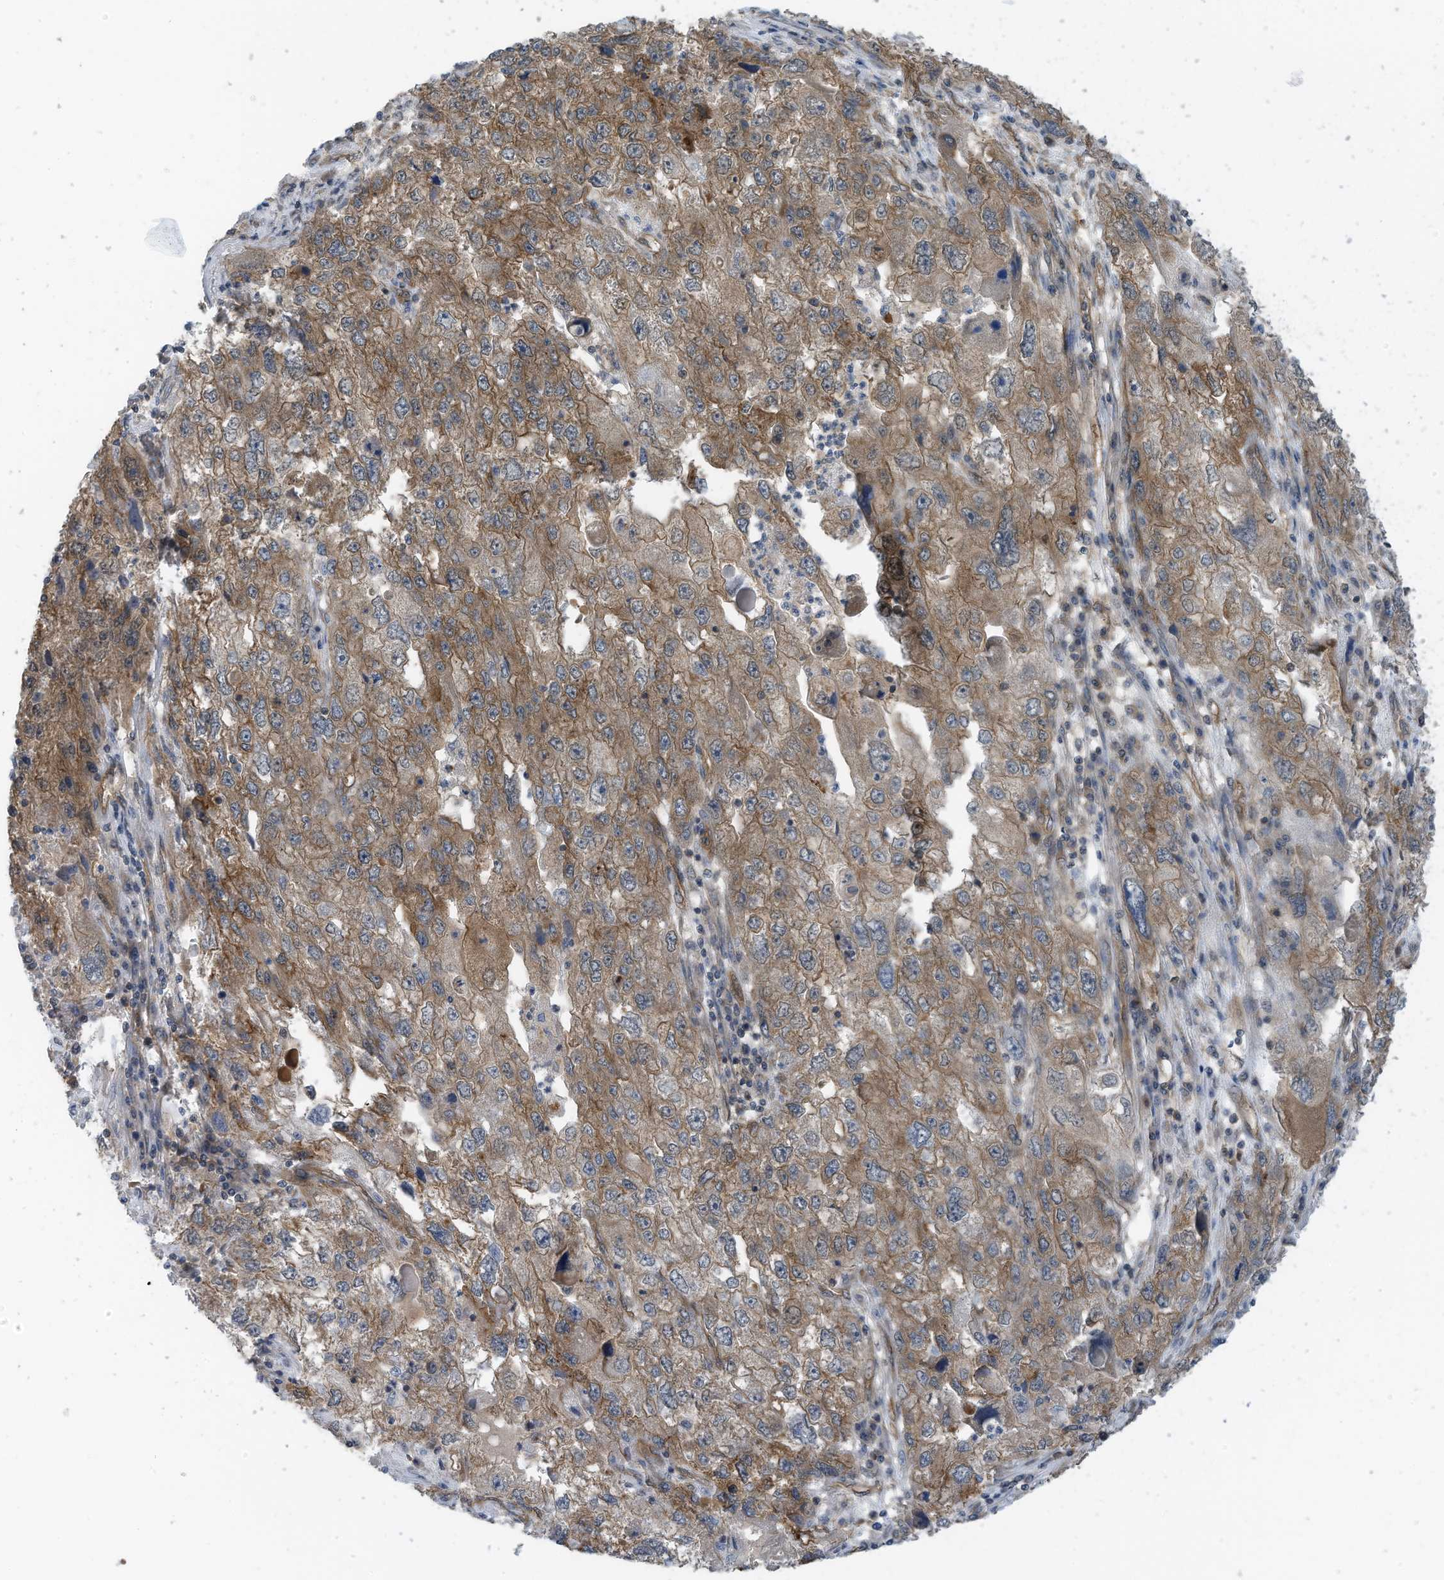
{"staining": {"intensity": "moderate", "quantity": "25%-75%", "location": "cytoplasmic/membranous"}, "tissue": "endometrial cancer", "cell_type": "Tumor cells", "image_type": "cancer", "snomed": [{"axis": "morphology", "description": "Adenocarcinoma, NOS"}, {"axis": "topography", "description": "Endometrium"}], "caption": "Protein staining of endometrial adenocarcinoma tissue displays moderate cytoplasmic/membranous expression in approximately 25%-75% of tumor cells.", "gene": "REPS1", "patient": {"sex": "female", "age": 49}}